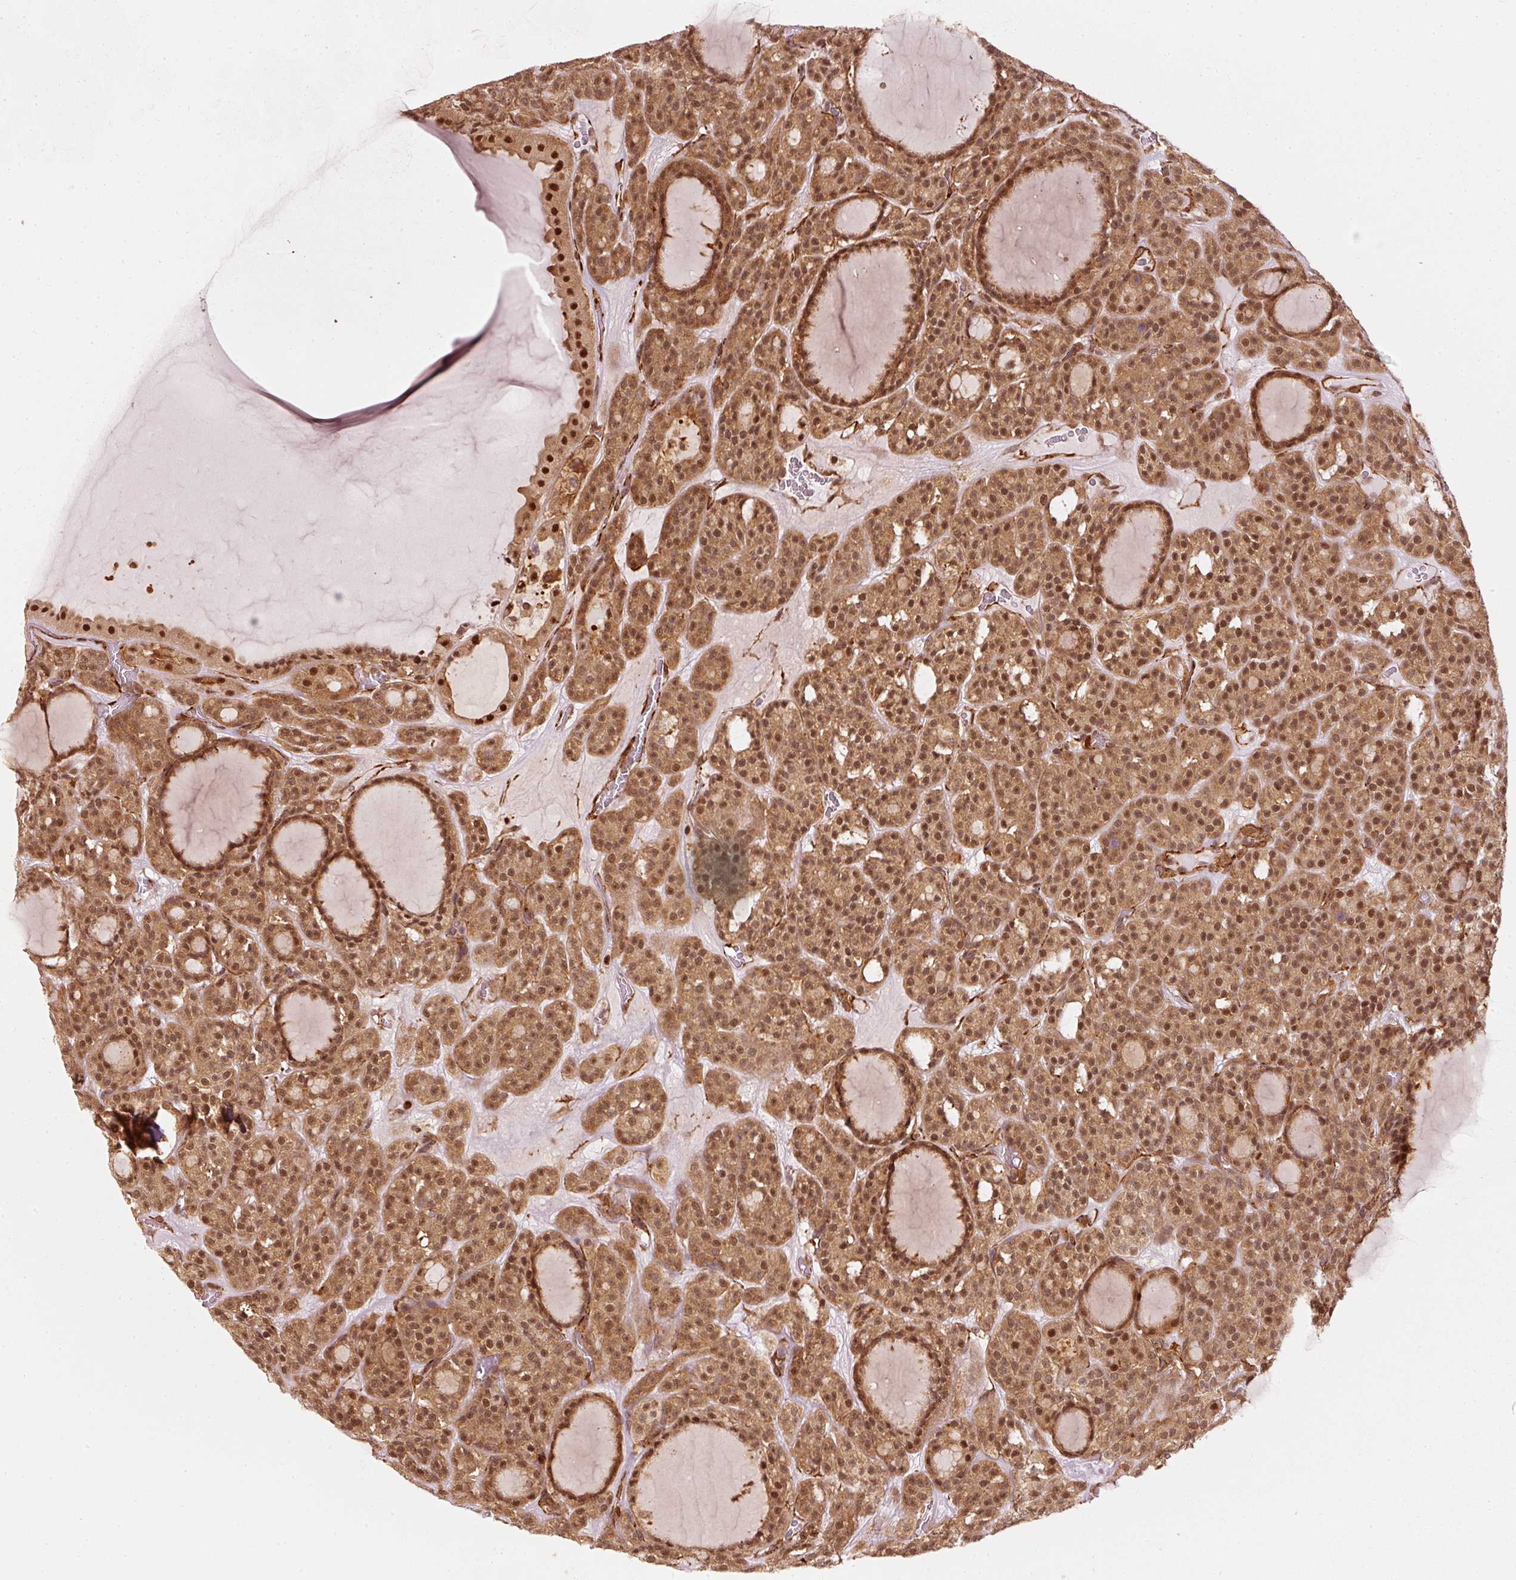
{"staining": {"intensity": "moderate", "quantity": ">75%", "location": "cytoplasmic/membranous,nuclear"}, "tissue": "thyroid cancer", "cell_type": "Tumor cells", "image_type": "cancer", "snomed": [{"axis": "morphology", "description": "Follicular adenoma carcinoma, NOS"}, {"axis": "topography", "description": "Thyroid gland"}], "caption": "Immunohistochemical staining of thyroid cancer (follicular adenoma carcinoma) demonstrates moderate cytoplasmic/membranous and nuclear protein expression in about >75% of tumor cells.", "gene": "PSMD1", "patient": {"sex": "female", "age": 63}}